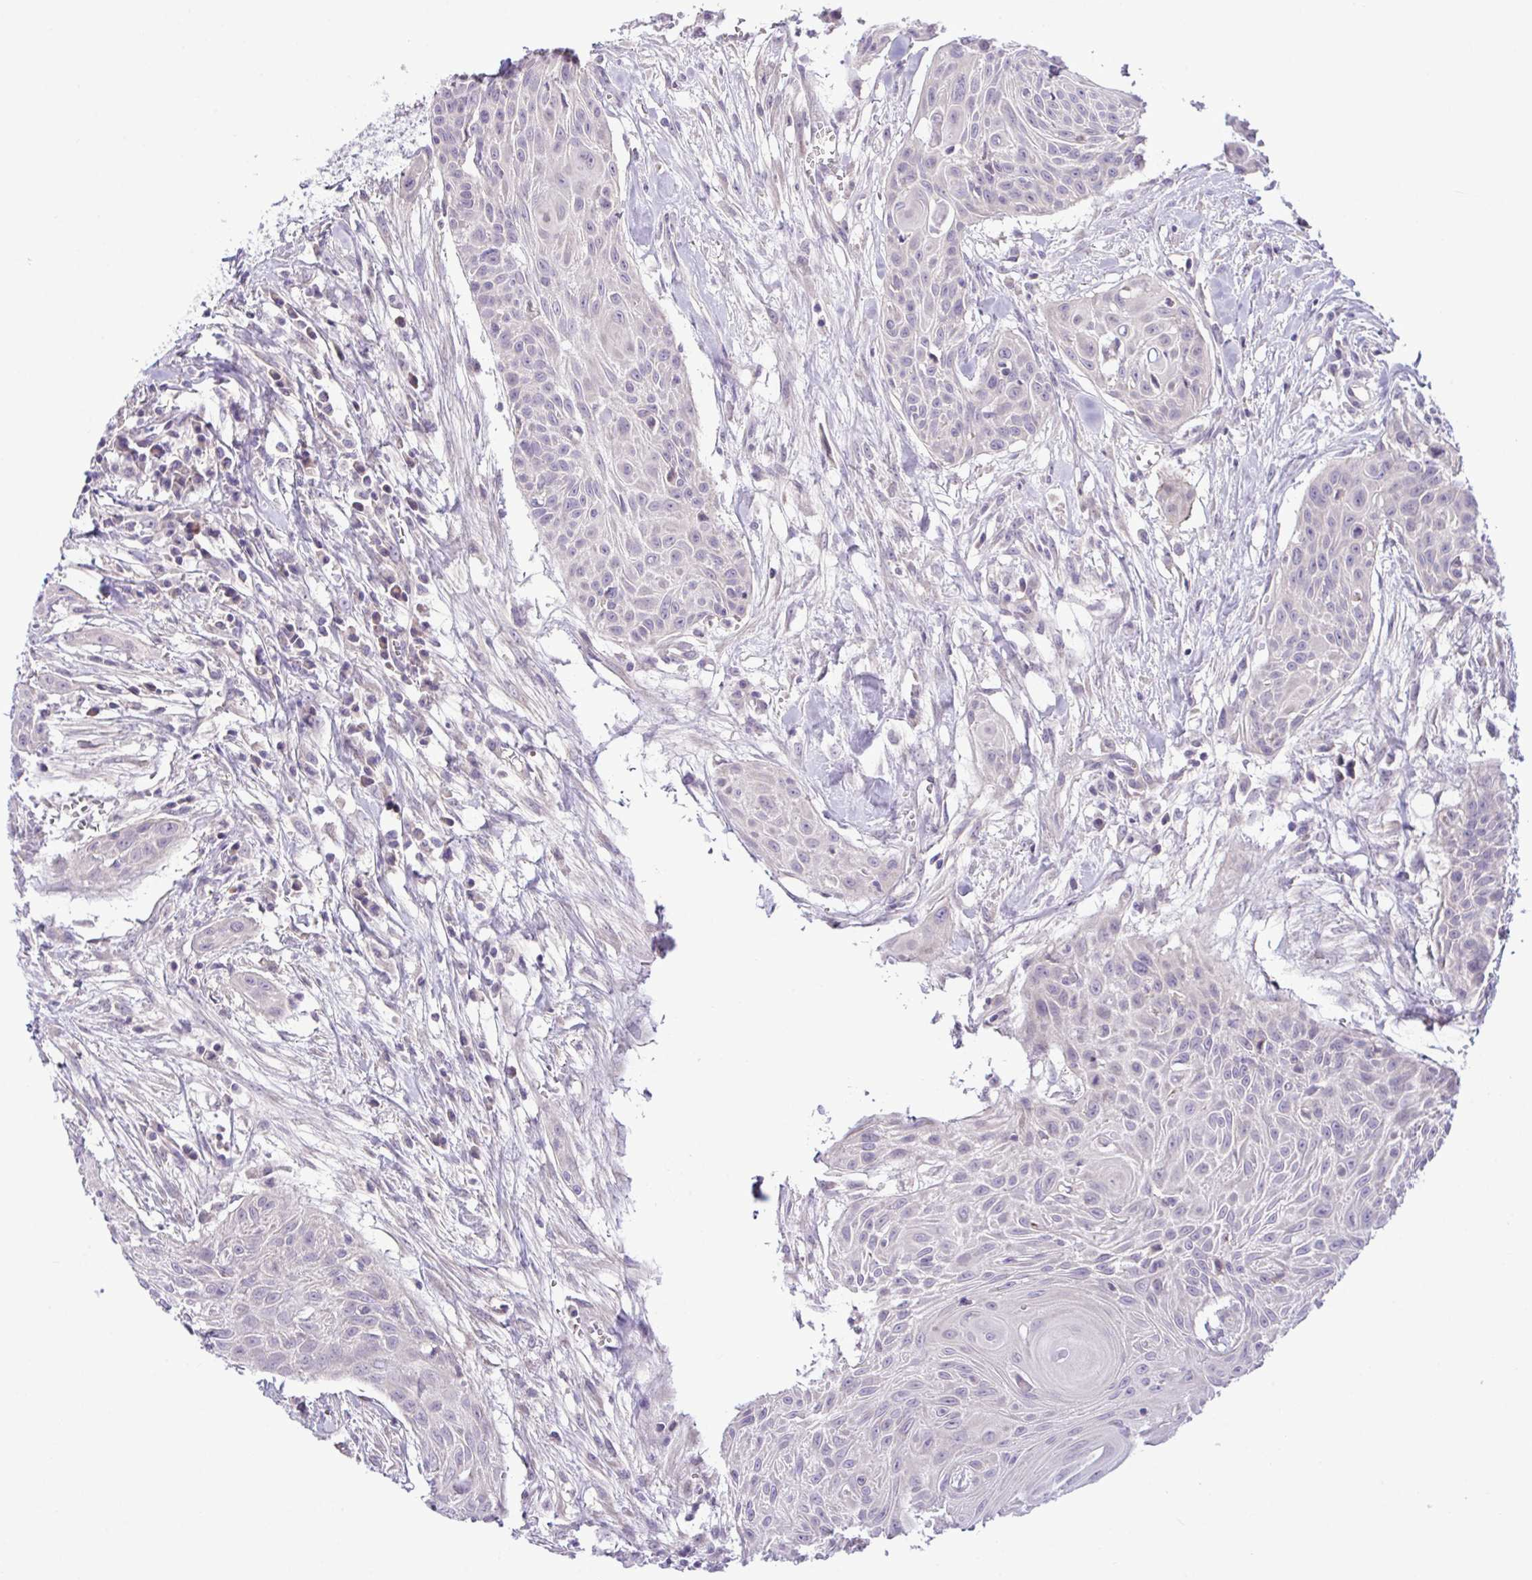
{"staining": {"intensity": "negative", "quantity": "none", "location": "none"}, "tissue": "head and neck cancer", "cell_type": "Tumor cells", "image_type": "cancer", "snomed": [{"axis": "morphology", "description": "Squamous cell carcinoma, NOS"}, {"axis": "topography", "description": "Lymph node"}, {"axis": "topography", "description": "Salivary gland"}, {"axis": "topography", "description": "Head-Neck"}], "caption": "Human head and neck cancer stained for a protein using immunohistochemistry (IHC) shows no staining in tumor cells.", "gene": "SYNPO2L", "patient": {"sex": "female", "age": 74}}